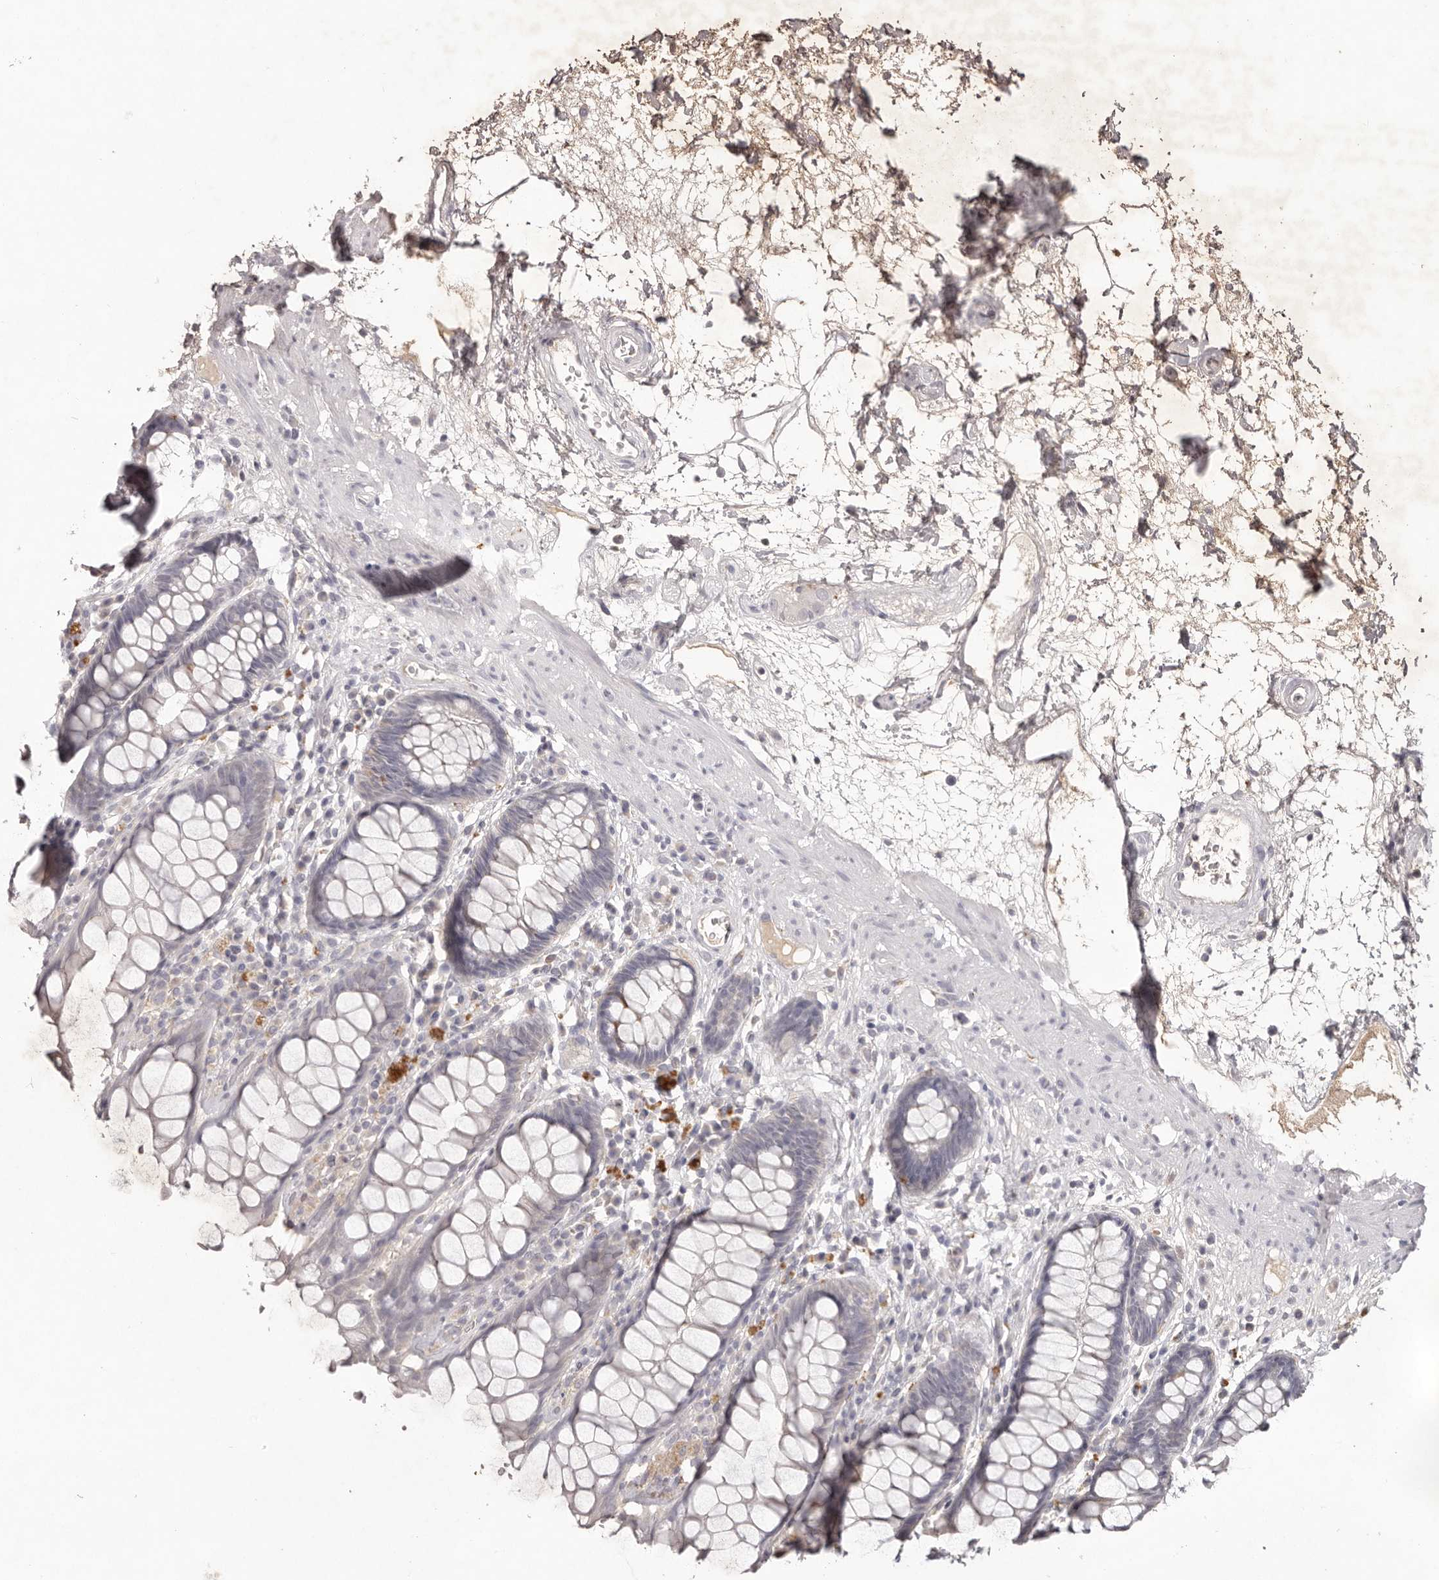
{"staining": {"intensity": "negative", "quantity": "none", "location": "none"}, "tissue": "rectum", "cell_type": "Glandular cells", "image_type": "normal", "snomed": [{"axis": "morphology", "description": "Normal tissue, NOS"}, {"axis": "topography", "description": "Rectum"}], "caption": "IHC of normal rectum displays no expression in glandular cells.", "gene": "SCUBE2", "patient": {"sex": "male", "age": 64}}